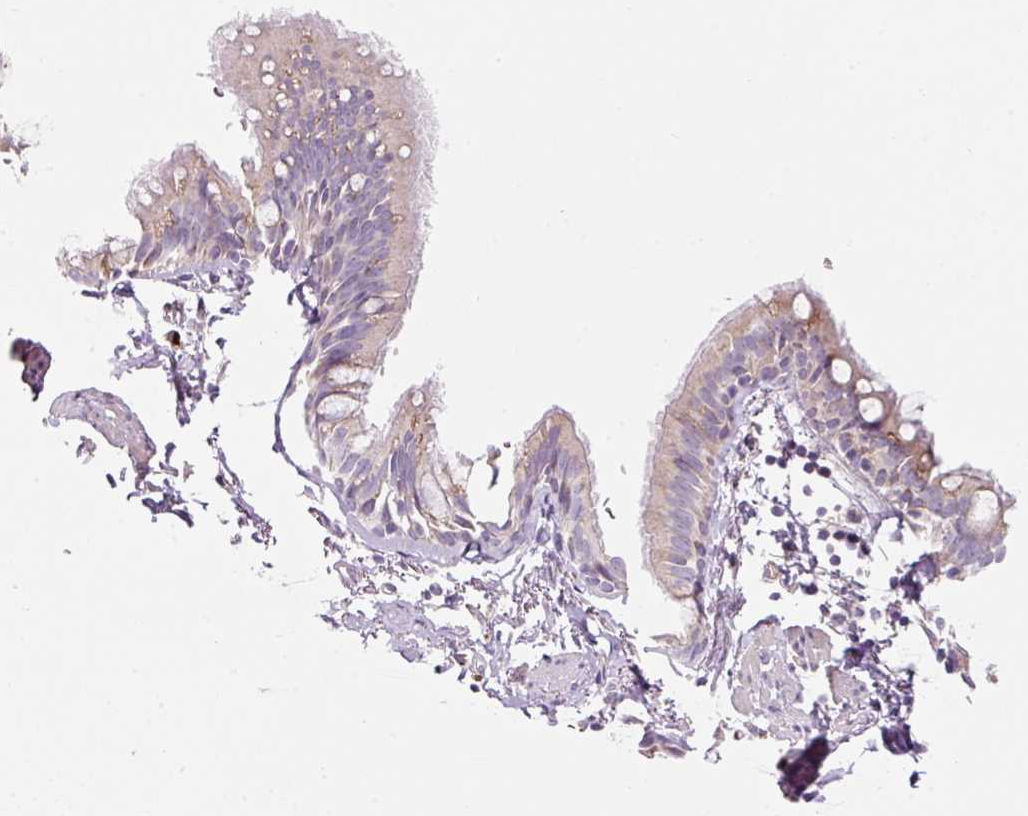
{"staining": {"intensity": "weak", "quantity": "<25%", "location": "cytoplasmic/membranous"}, "tissue": "bronchus", "cell_type": "Respiratory epithelial cells", "image_type": "normal", "snomed": [{"axis": "morphology", "description": "Normal tissue, NOS"}, {"axis": "topography", "description": "Bronchus"}], "caption": "Histopathology image shows no significant protein positivity in respiratory epithelial cells of normal bronchus.", "gene": "NBPF11", "patient": {"sex": "male", "age": 67}}